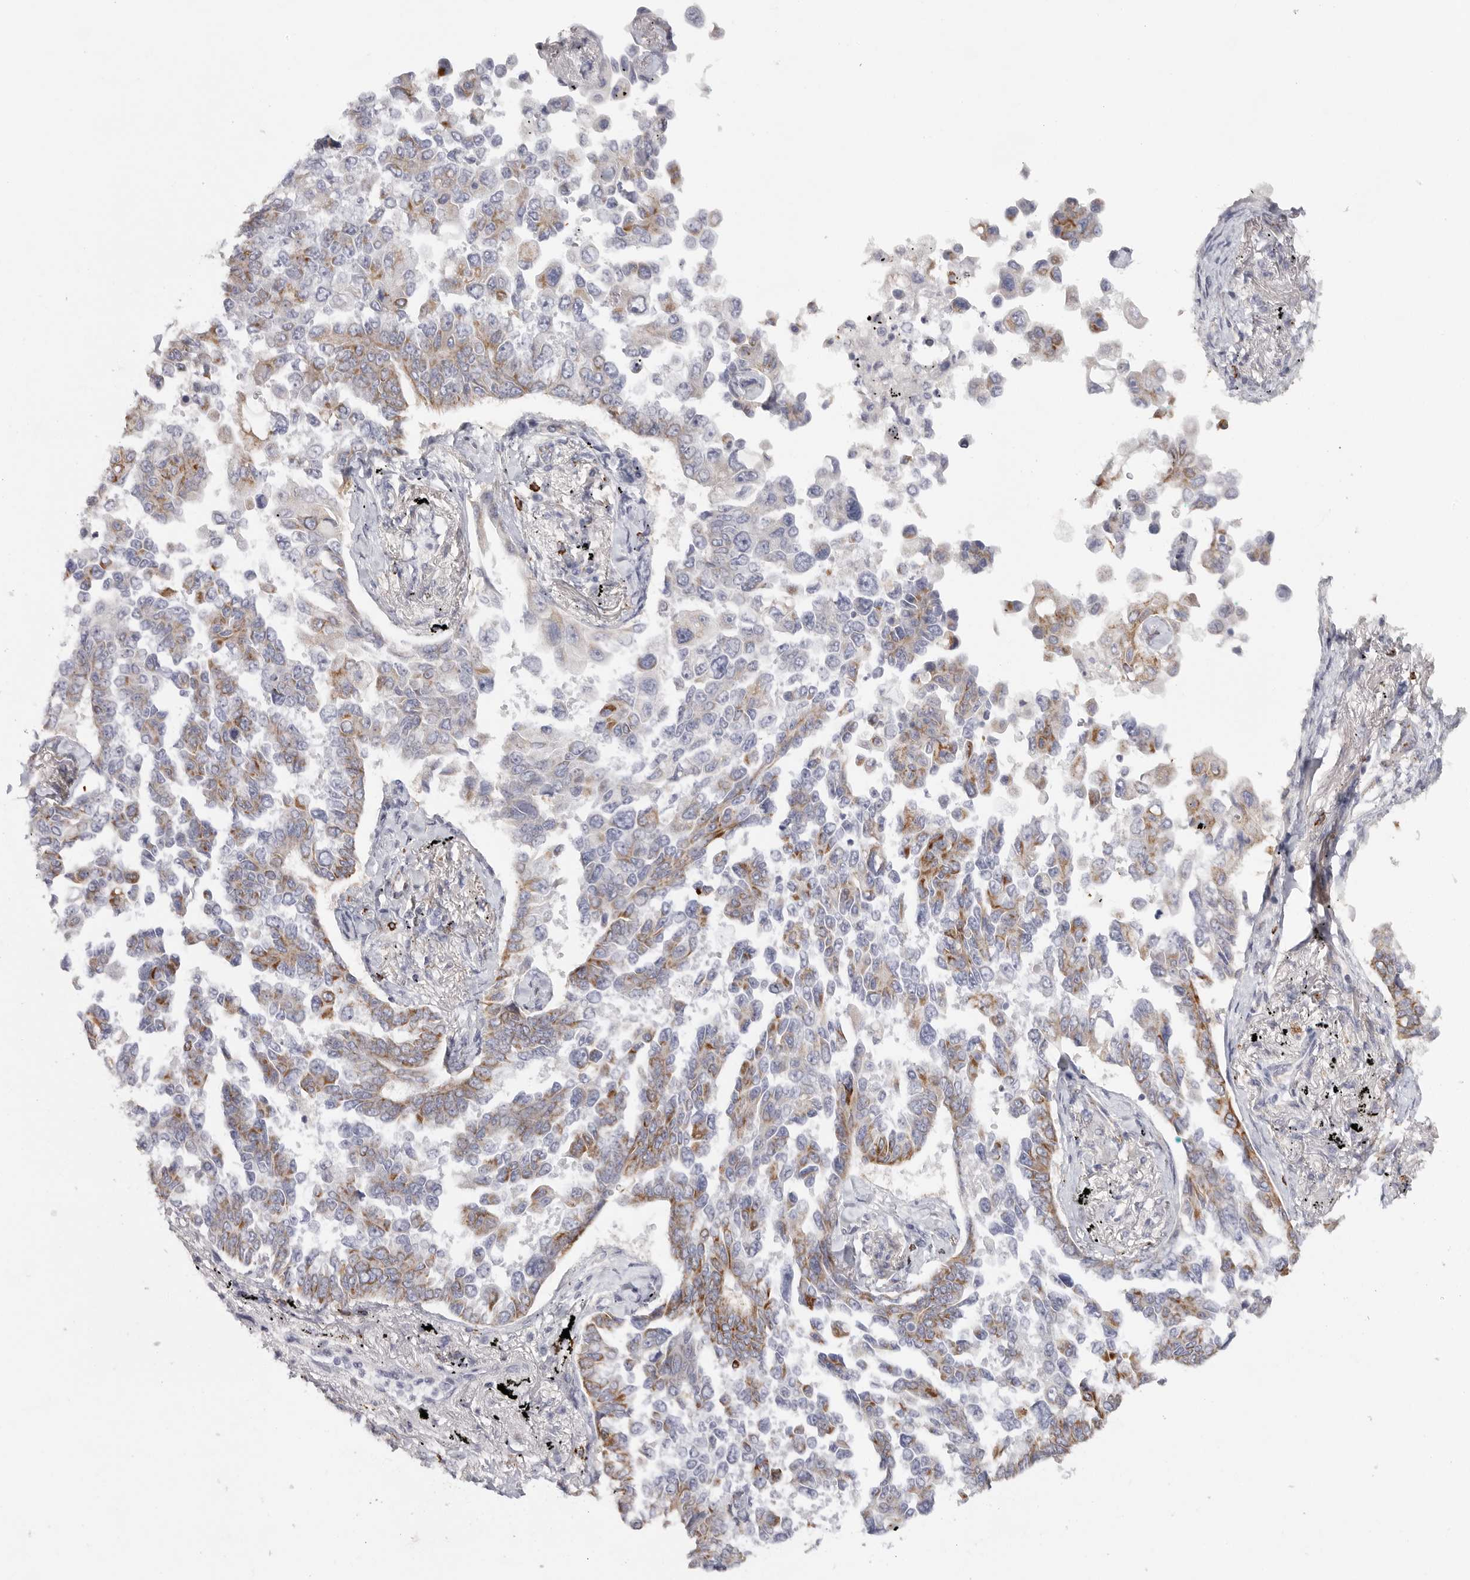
{"staining": {"intensity": "moderate", "quantity": "25%-75%", "location": "cytoplasmic/membranous"}, "tissue": "lung cancer", "cell_type": "Tumor cells", "image_type": "cancer", "snomed": [{"axis": "morphology", "description": "Adenocarcinoma, NOS"}, {"axis": "topography", "description": "Lung"}], "caption": "Protein staining by IHC displays moderate cytoplasmic/membranous staining in about 25%-75% of tumor cells in lung adenocarcinoma.", "gene": "ELP3", "patient": {"sex": "female", "age": 67}}